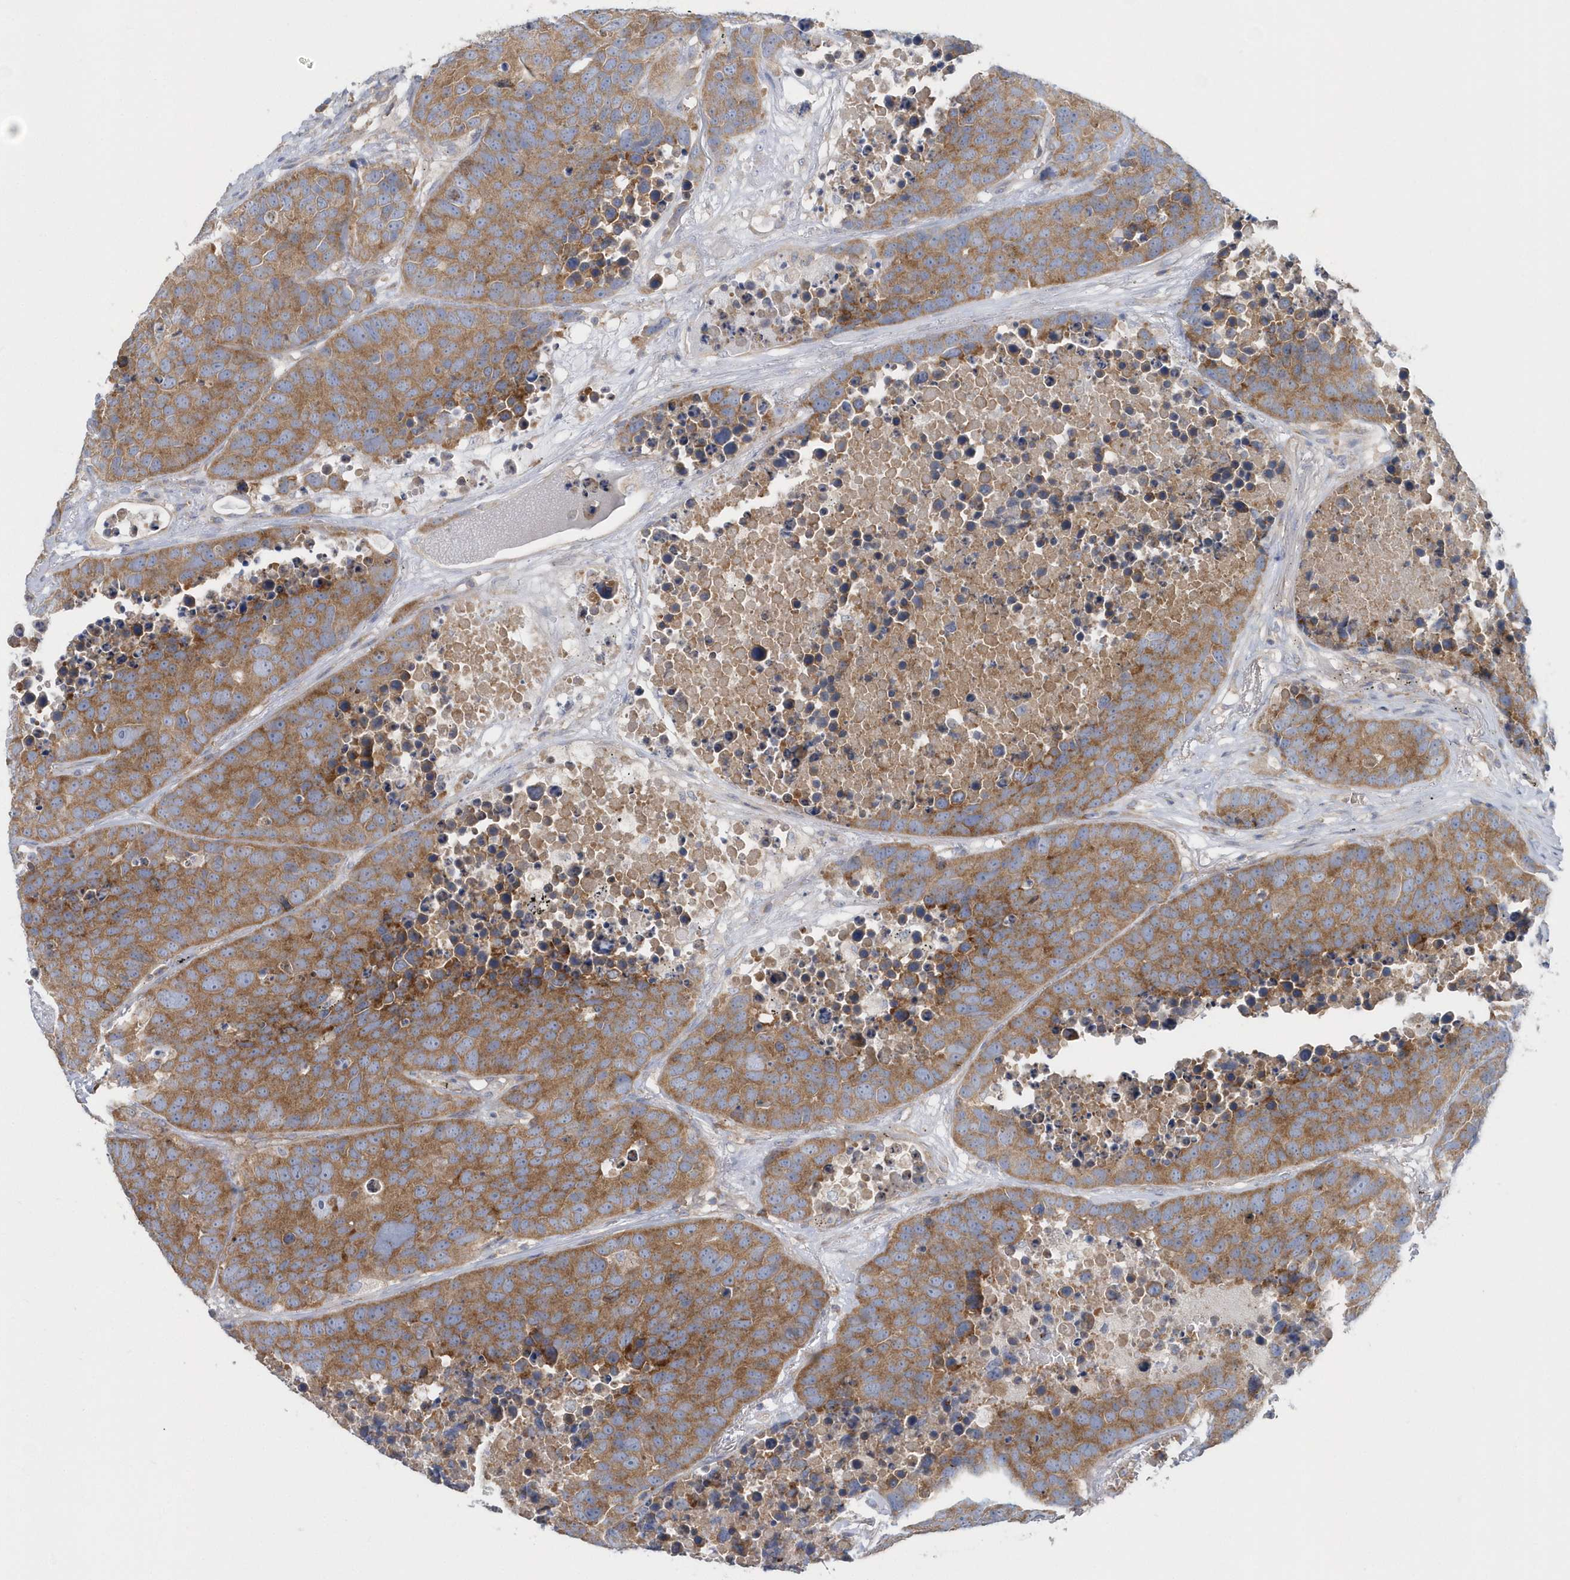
{"staining": {"intensity": "moderate", "quantity": ">75%", "location": "cytoplasmic/membranous"}, "tissue": "carcinoid", "cell_type": "Tumor cells", "image_type": "cancer", "snomed": [{"axis": "morphology", "description": "Carcinoid, malignant, NOS"}, {"axis": "topography", "description": "Lung"}], "caption": "Moderate cytoplasmic/membranous positivity is present in approximately >75% of tumor cells in carcinoid (malignant). The protein is shown in brown color, while the nuclei are stained blue.", "gene": "EIF3C", "patient": {"sex": "male", "age": 60}}